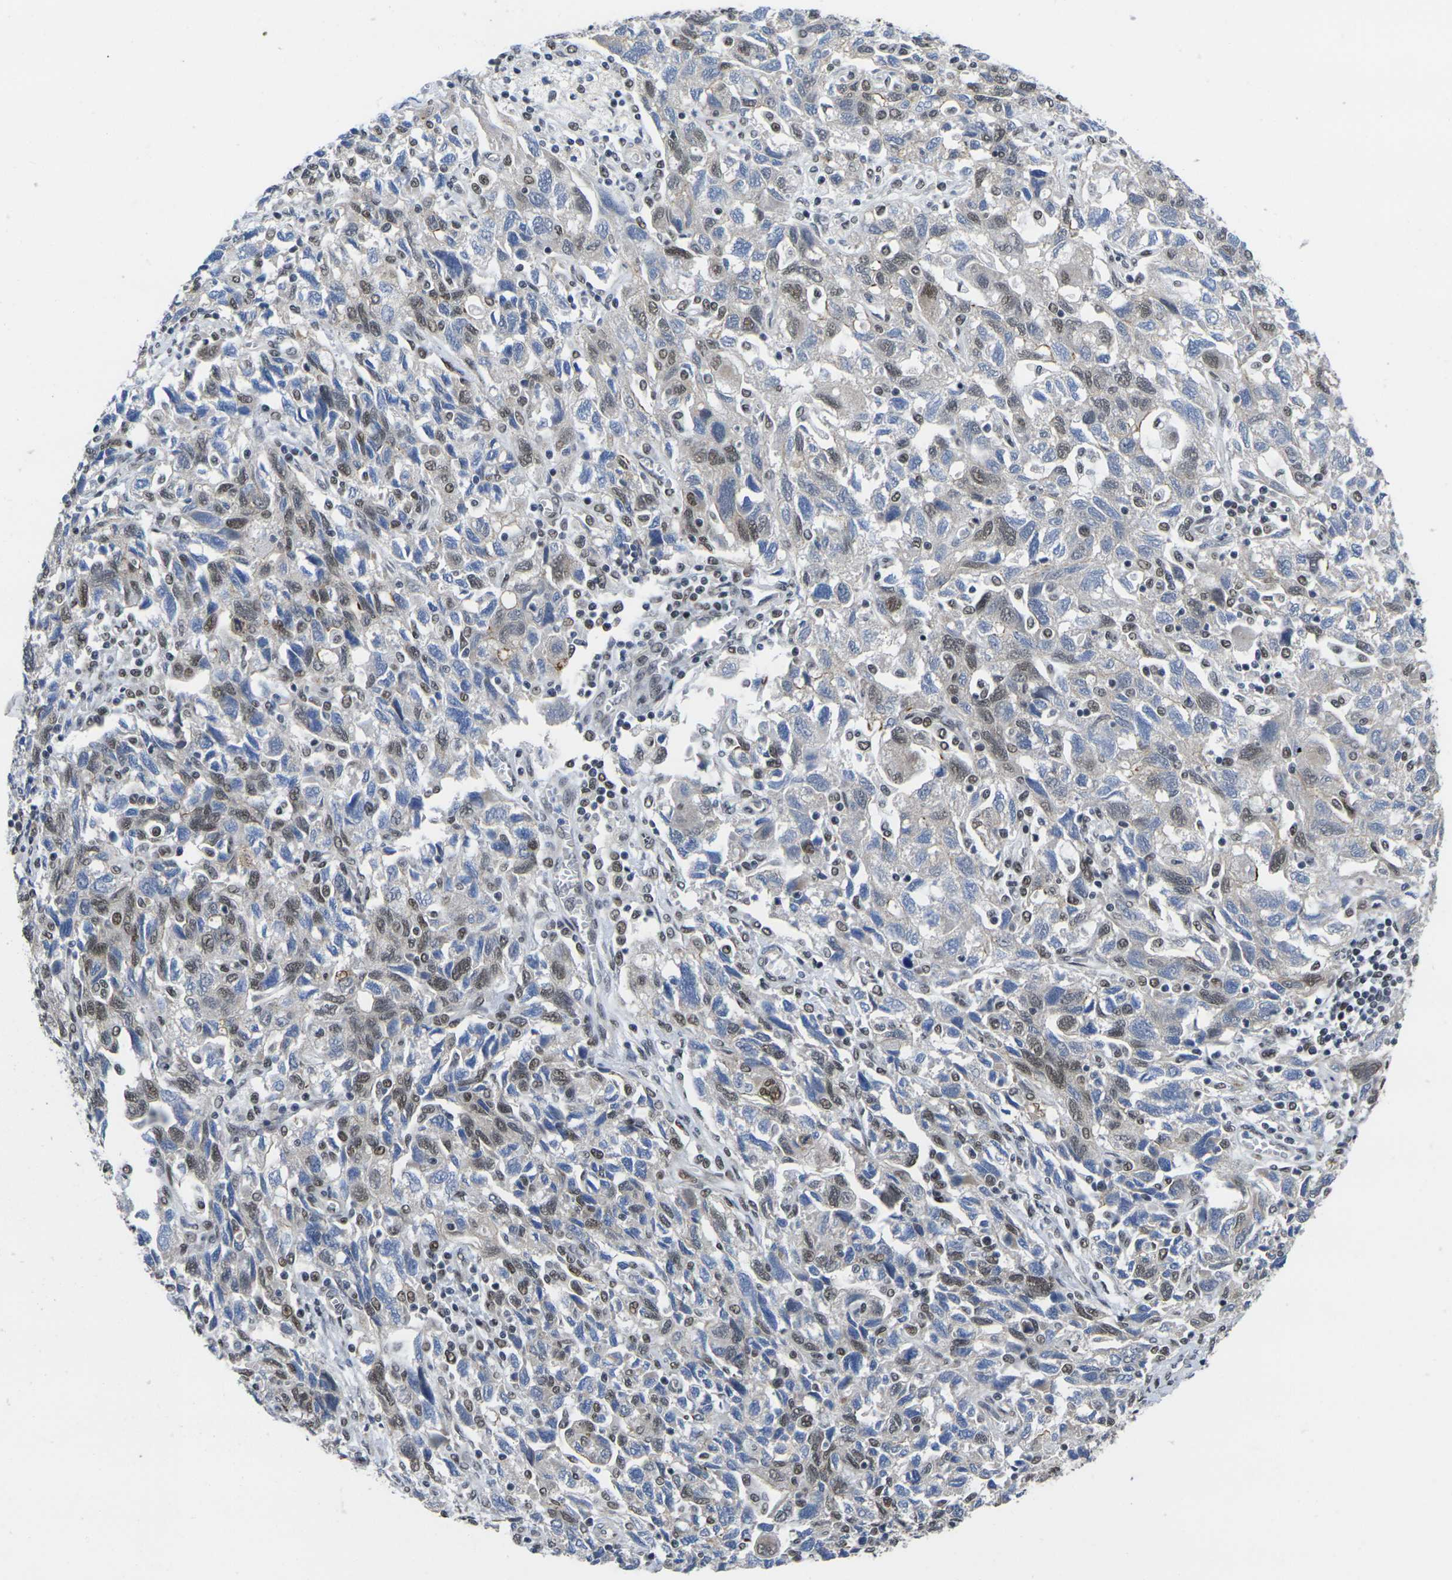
{"staining": {"intensity": "moderate", "quantity": "25%-75%", "location": "nuclear"}, "tissue": "ovarian cancer", "cell_type": "Tumor cells", "image_type": "cancer", "snomed": [{"axis": "morphology", "description": "Carcinoma, NOS"}, {"axis": "morphology", "description": "Cystadenocarcinoma, serous, NOS"}, {"axis": "topography", "description": "Ovary"}], "caption": "Protein analysis of ovarian serous cystadenocarcinoma tissue demonstrates moderate nuclear positivity in about 25%-75% of tumor cells. The protein is shown in brown color, while the nuclei are stained blue.", "gene": "RBM7", "patient": {"sex": "female", "age": 69}}